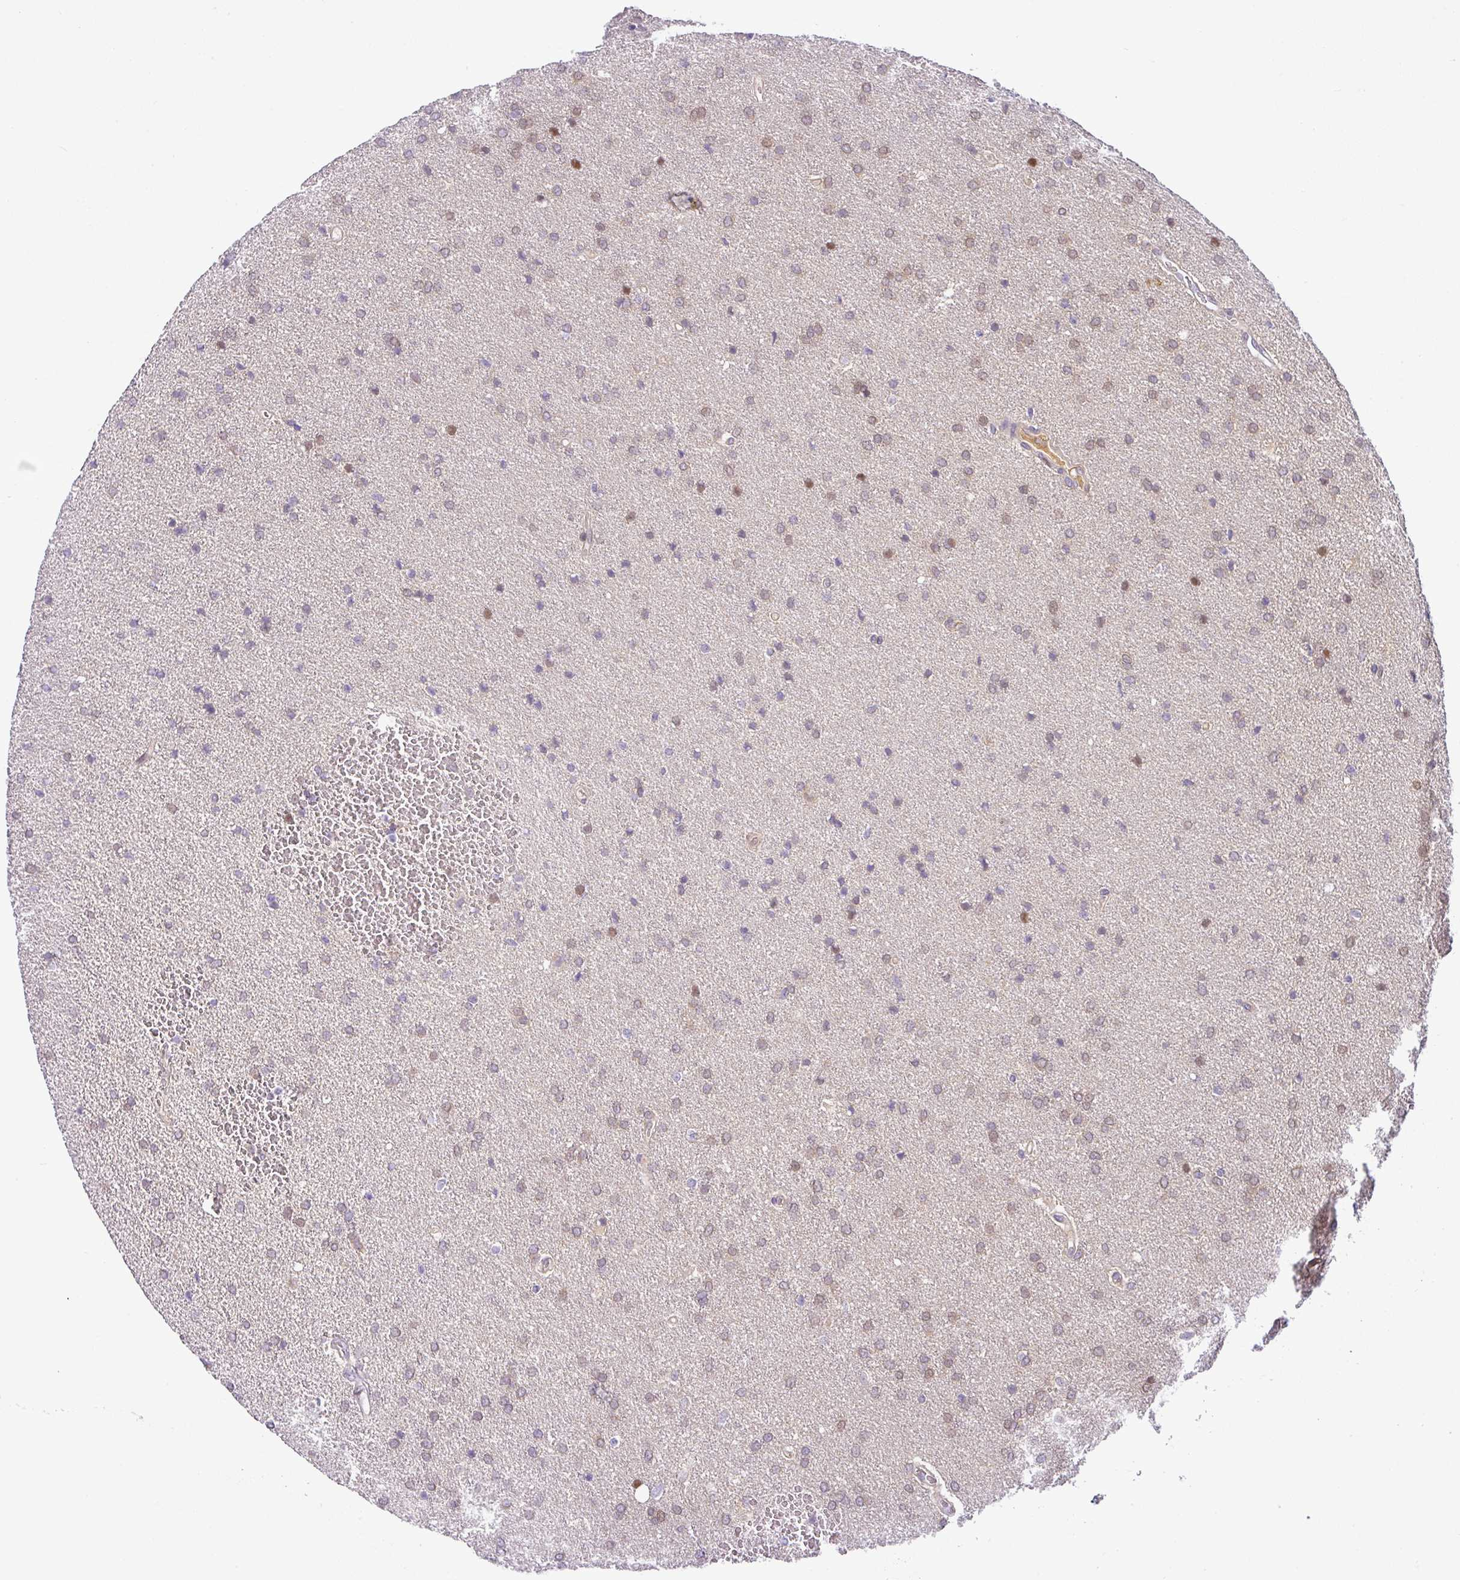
{"staining": {"intensity": "moderate", "quantity": "<25%", "location": "nuclear"}, "tissue": "glioma", "cell_type": "Tumor cells", "image_type": "cancer", "snomed": [{"axis": "morphology", "description": "Glioma, malignant, Low grade"}, {"axis": "topography", "description": "Brain"}], "caption": "DAB (3,3'-diaminobenzidine) immunohistochemical staining of low-grade glioma (malignant) reveals moderate nuclear protein expression in about <25% of tumor cells. (DAB (3,3'-diaminobenzidine) IHC, brown staining for protein, blue staining for nuclei).", "gene": "NDUFB2", "patient": {"sex": "female", "age": 34}}